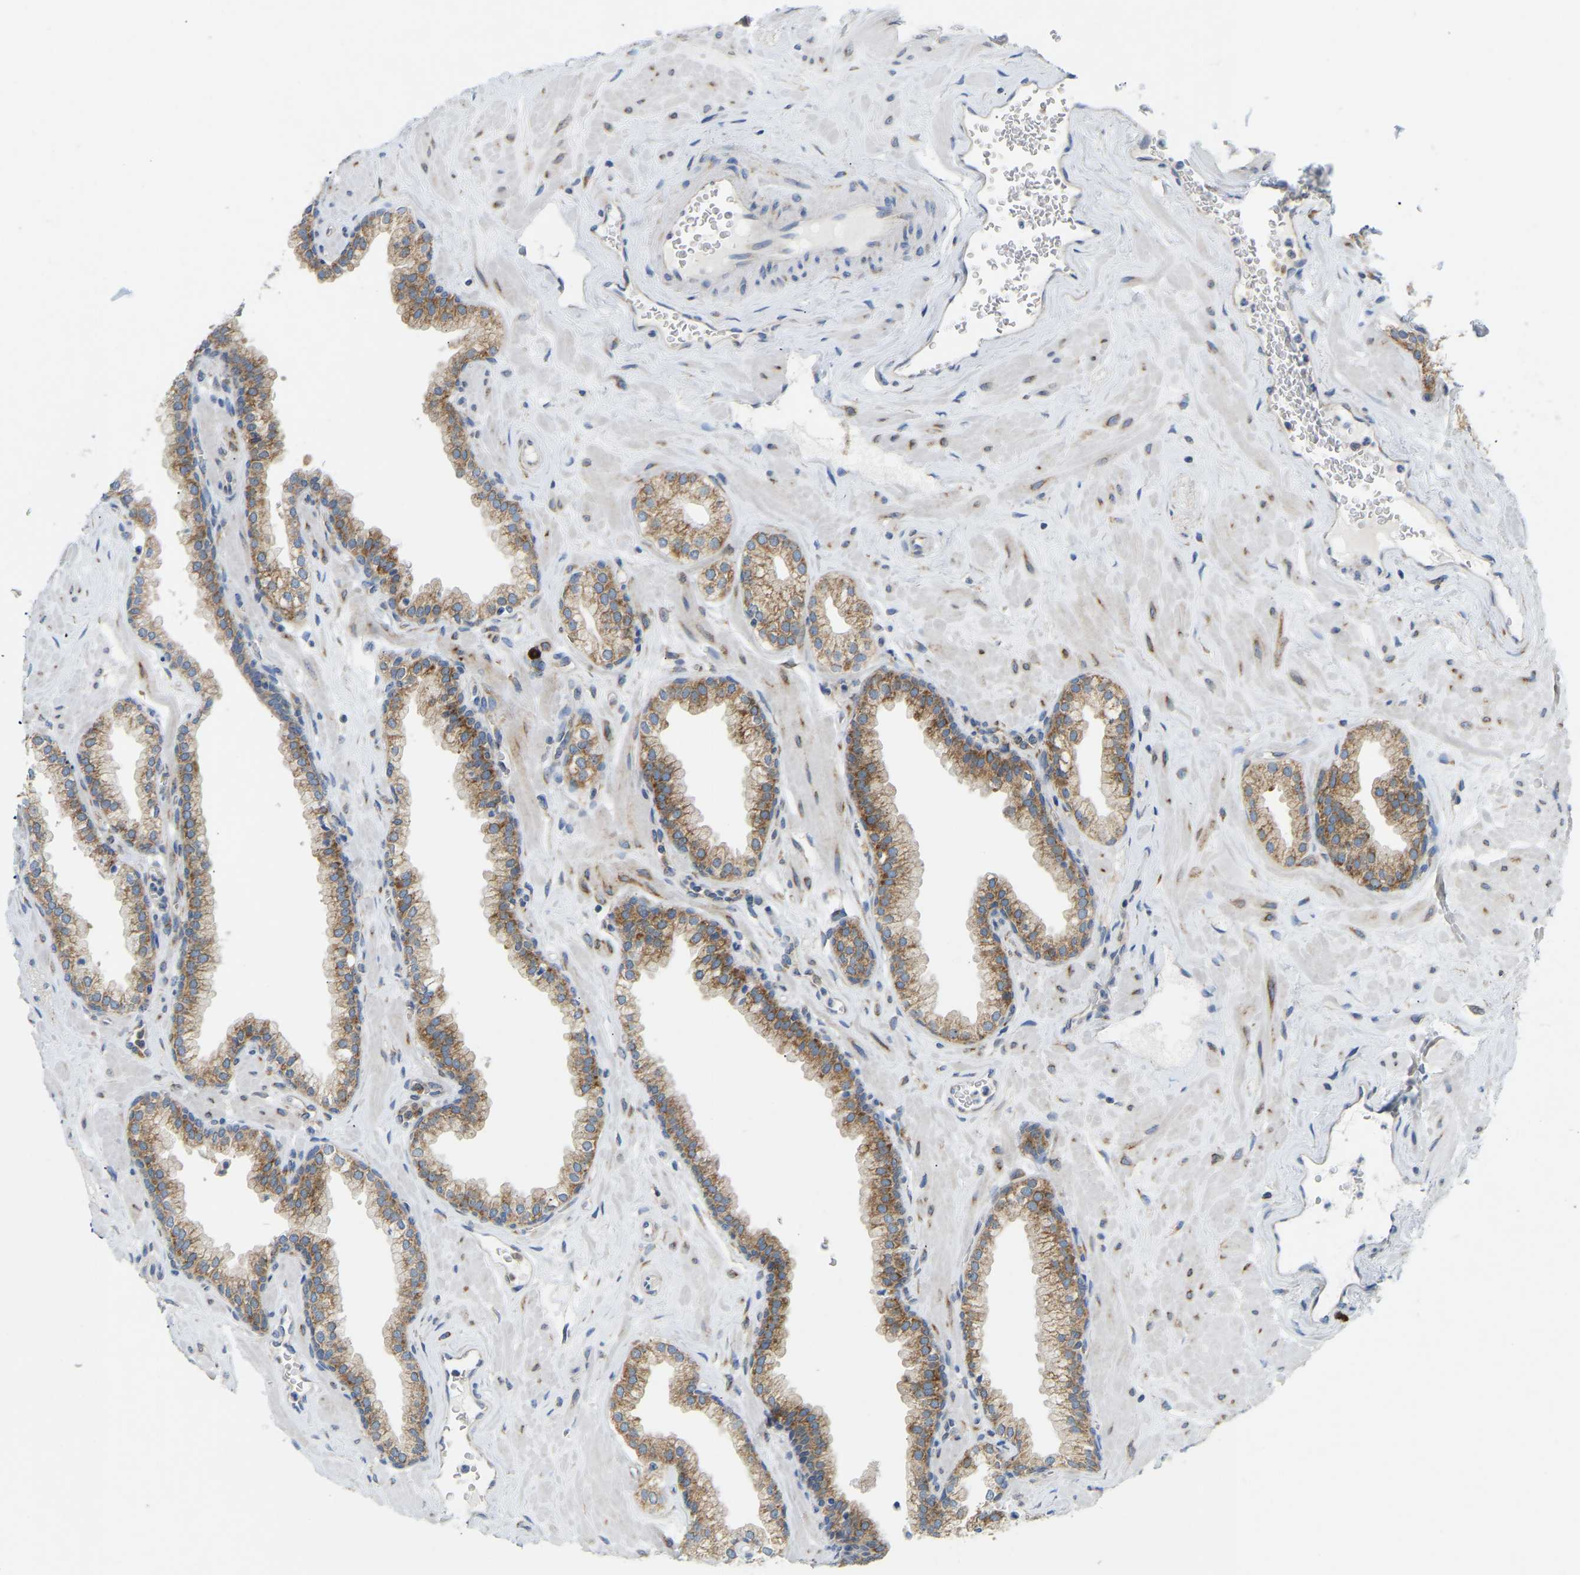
{"staining": {"intensity": "moderate", "quantity": ">75%", "location": "cytoplasmic/membranous"}, "tissue": "prostate", "cell_type": "Glandular cells", "image_type": "normal", "snomed": [{"axis": "morphology", "description": "Normal tissue, NOS"}, {"axis": "morphology", "description": "Urothelial carcinoma, Low grade"}, {"axis": "topography", "description": "Urinary bladder"}, {"axis": "topography", "description": "Prostate"}], "caption": "Protein staining of benign prostate demonstrates moderate cytoplasmic/membranous positivity in approximately >75% of glandular cells.", "gene": "SND1", "patient": {"sex": "male", "age": 60}}